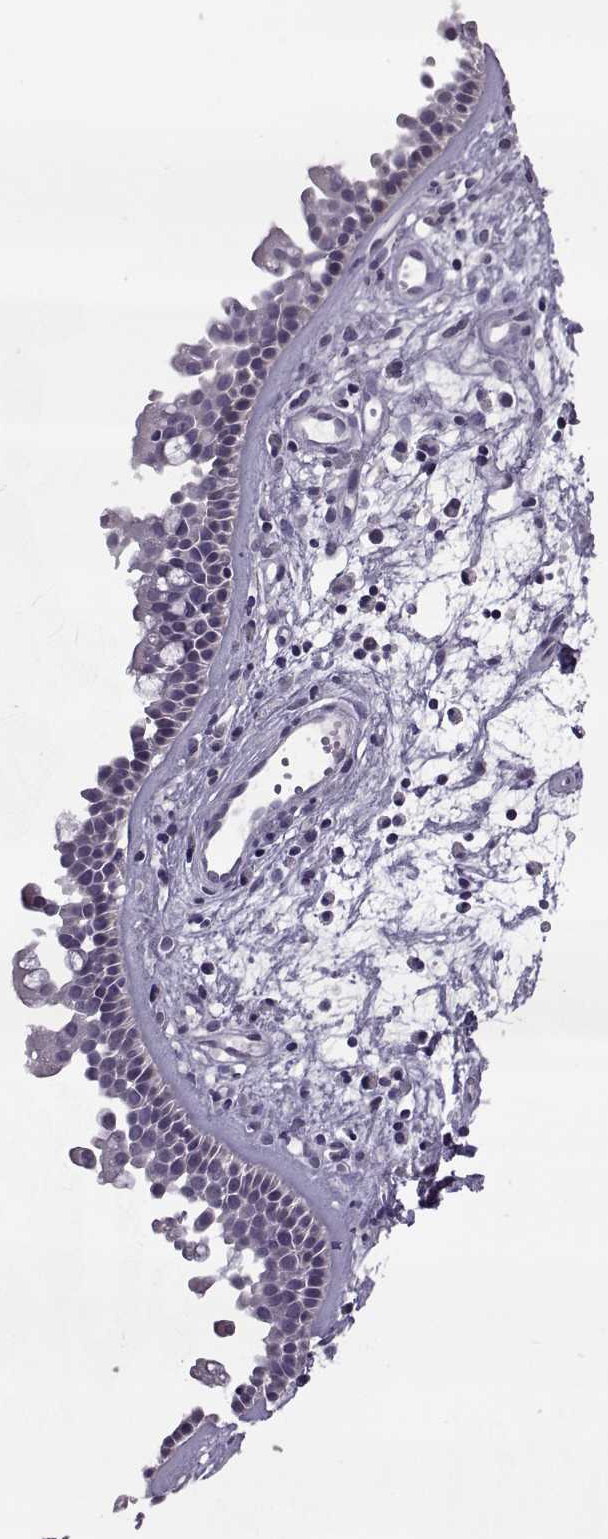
{"staining": {"intensity": "negative", "quantity": "none", "location": "none"}, "tissue": "nasopharynx", "cell_type": "Respiratory epithelial cells", "image_type": "normal", "snomed": [{"axis": "morphology", "description": "Normal tissue, NOS"}, {"axis": "topography", "description": "Nasopharynx"}], "caption": "Immunohistochemistry of normal human nasopharynx reveals no staining in respiratory epithelial cells. (DAB immunohistochemistry (IHC) visualized using brightfield microscopy, high magnification).", "gene": "OTP", "patient": {"sex": "female", "age": 68}}